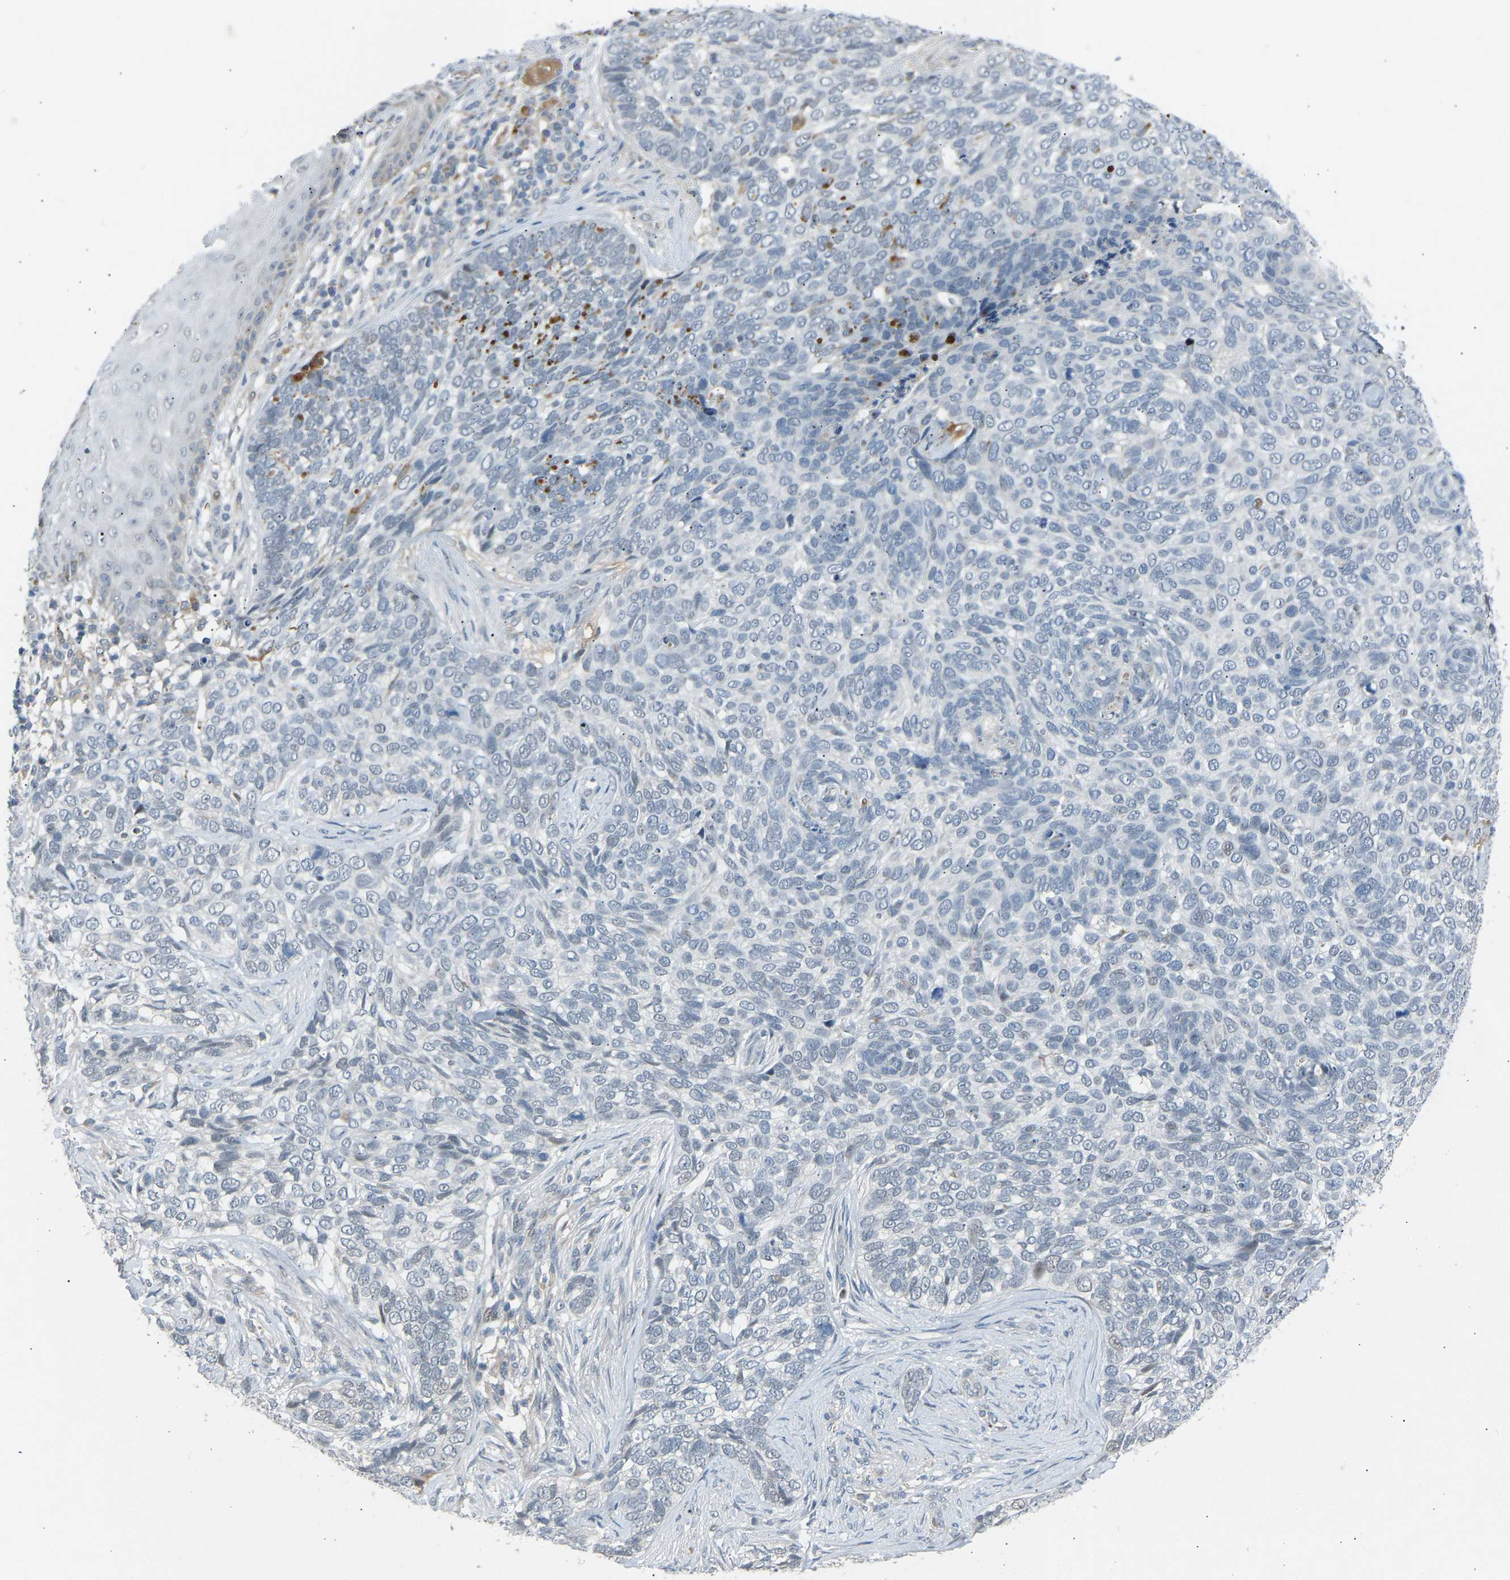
{"staining": {"intensity": "negative", "quantity": "none", "location": "none"}, "tissue": "skin cancer", "cell_type": "Tumor cells", "image_type": "cancer", "snomed": [{"axis": "morphology", "description": "Basal cell carcinoma"}, {"axis": "topography", "description": "Skin"}], "caption": "IHC of skin basal cell carcinoma exhibits no staining in tumor cells.", "gene": "VPS41", "patient": {"sex": "female", "age": 64}}